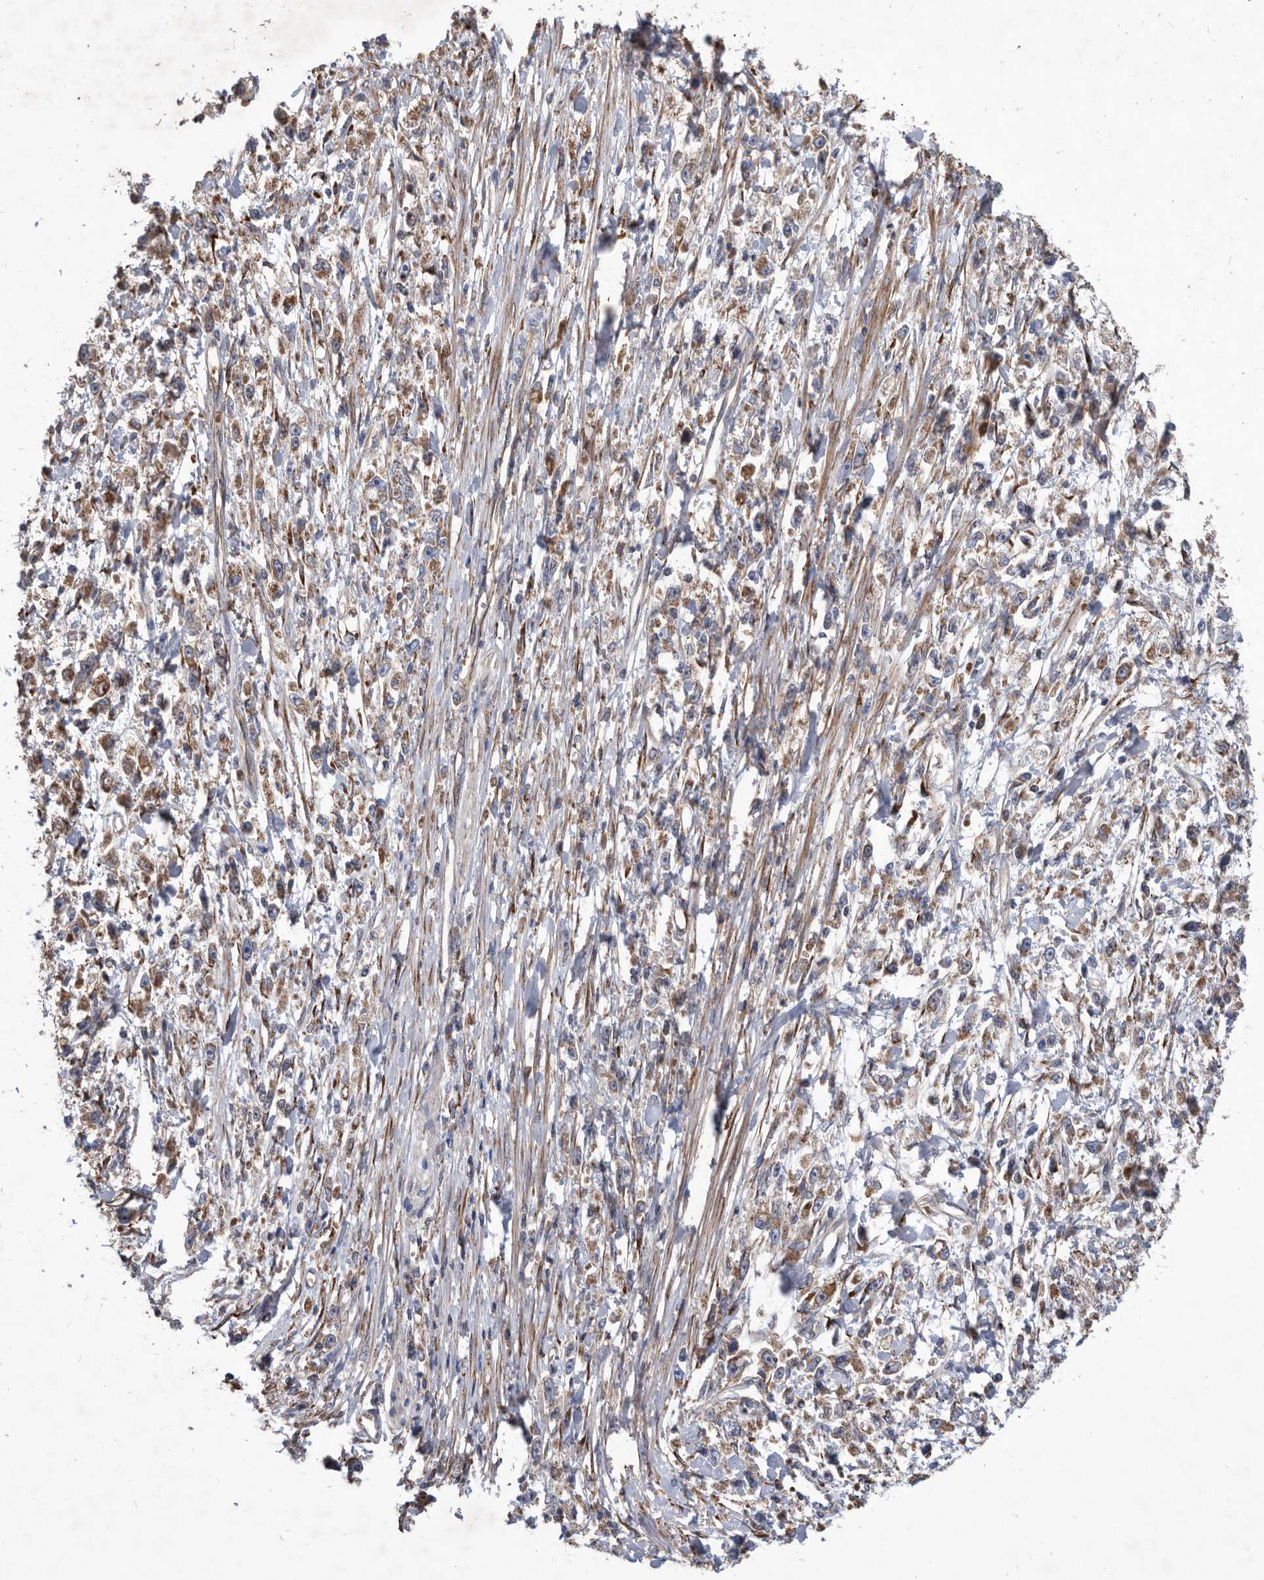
{"staining": {"intensity": "moderate", "quantity": "25%-75%", "location": "cytoplasmic/membranous"}, "tissue": "stomach cancer", "cell_type": "Tumor cells", "image_type": "cancer", "snomed": [{"axis": "morphology", "description": "Adenocarcinoma, NOS"}, {"axis": "topography", "description": "Stomach"}], "caption": "Moderate cytoplasmic/membranous staining is appreciated in approximately 25%-75% of tumor cells in stomach cancer.", "gene": "ATP13A3", "patient": {"sex": "female", "age": 59}}